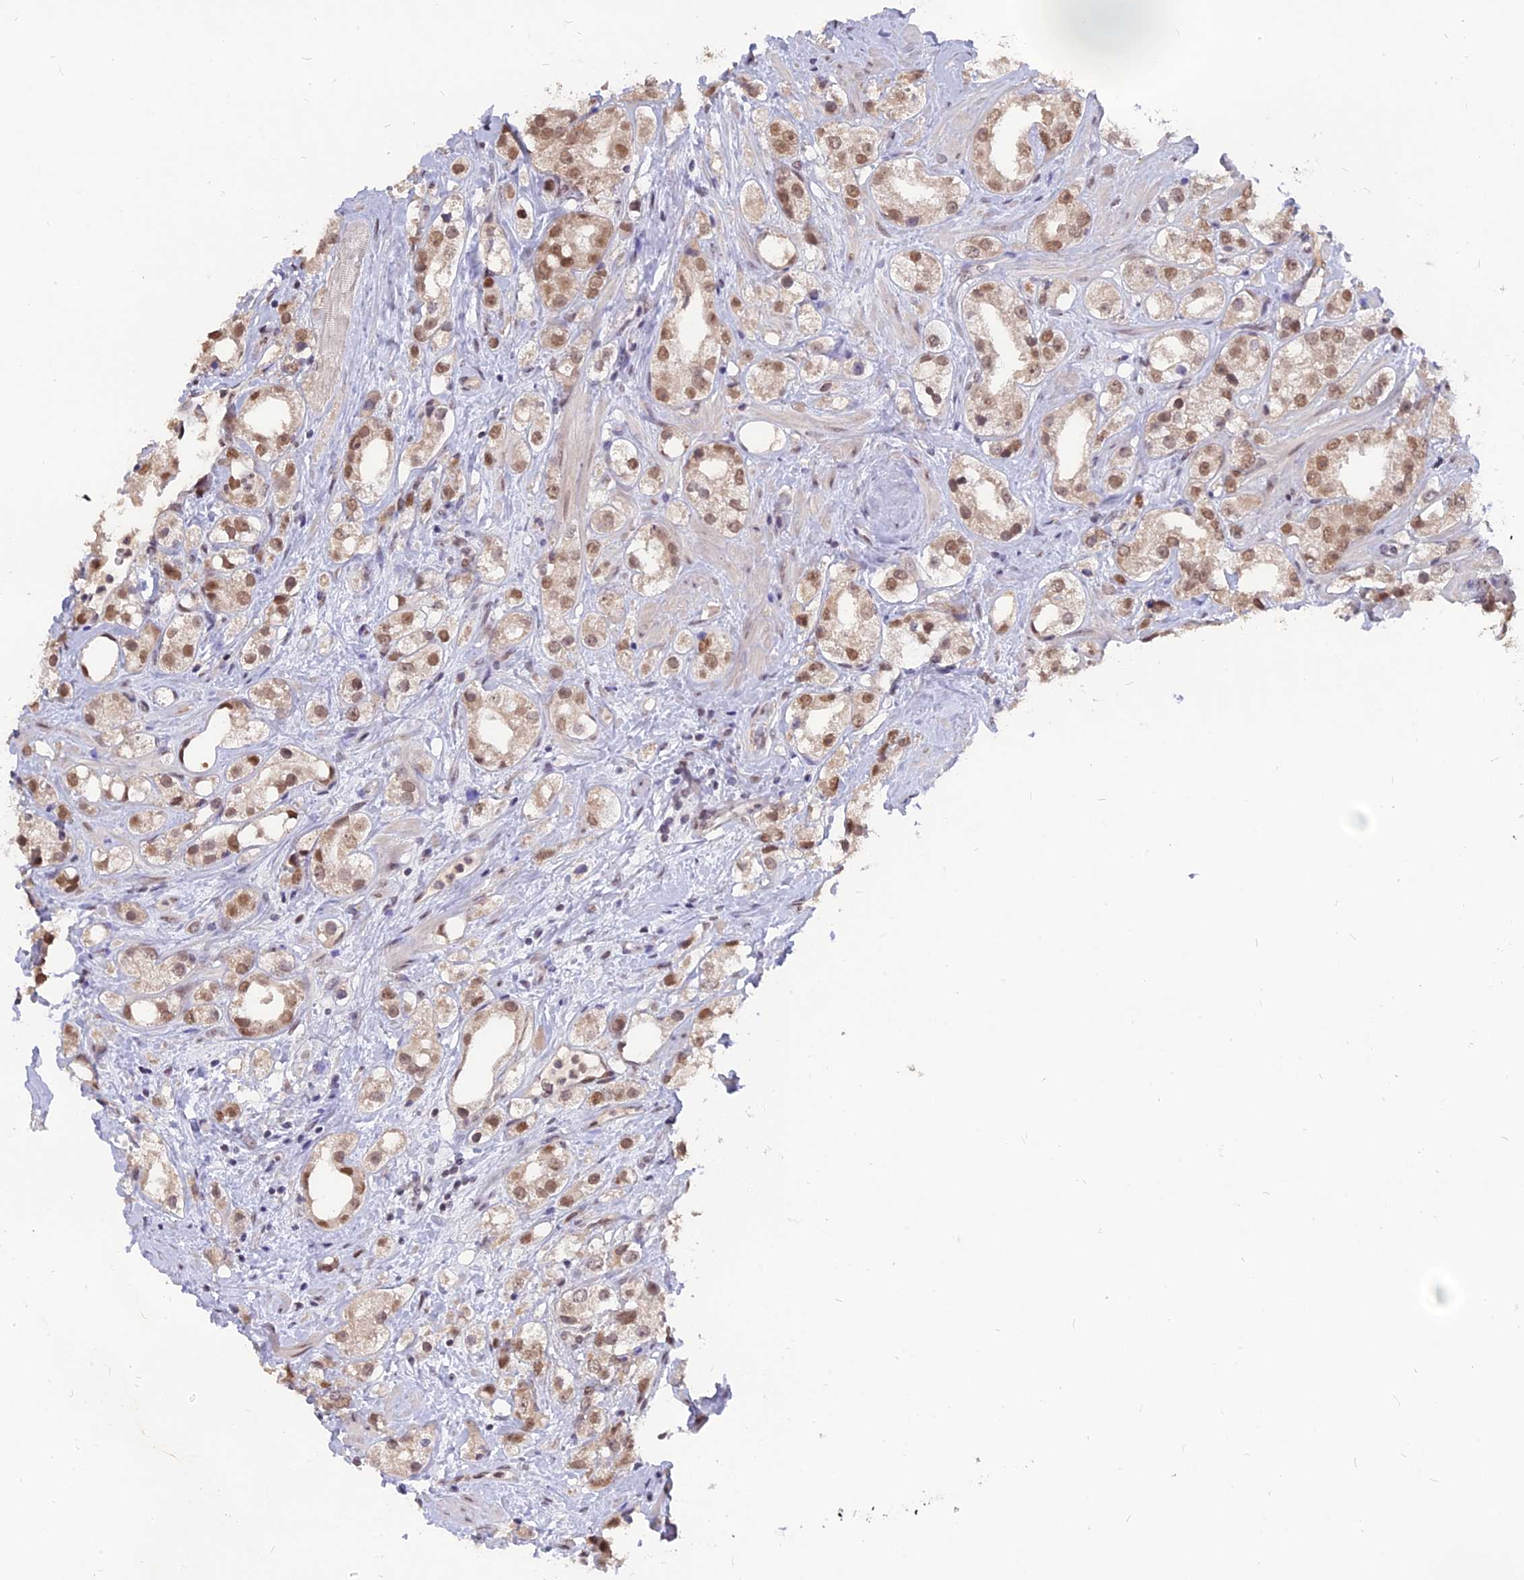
{"staining": {"intensity": "moderate", "quantity": ">75%", "location": "nuclear"}, "tissue": "prostate cancer", "cell_type": "Tumor cells", "image_type": "cancer", "snomed": [{"axis": "morphology", "description": "Adenocarcinoma, NOS"}, {"axis": "topography", "description": "Prostate"}], "caption": "Prostate cancer (adenocarcinoma) stained for a protein (brown) shows moderate nuclear positive staining in approximately >75% of tumor cells.", "gene": "NR1H3", "patient": {"sex": "male", "age": 79}}